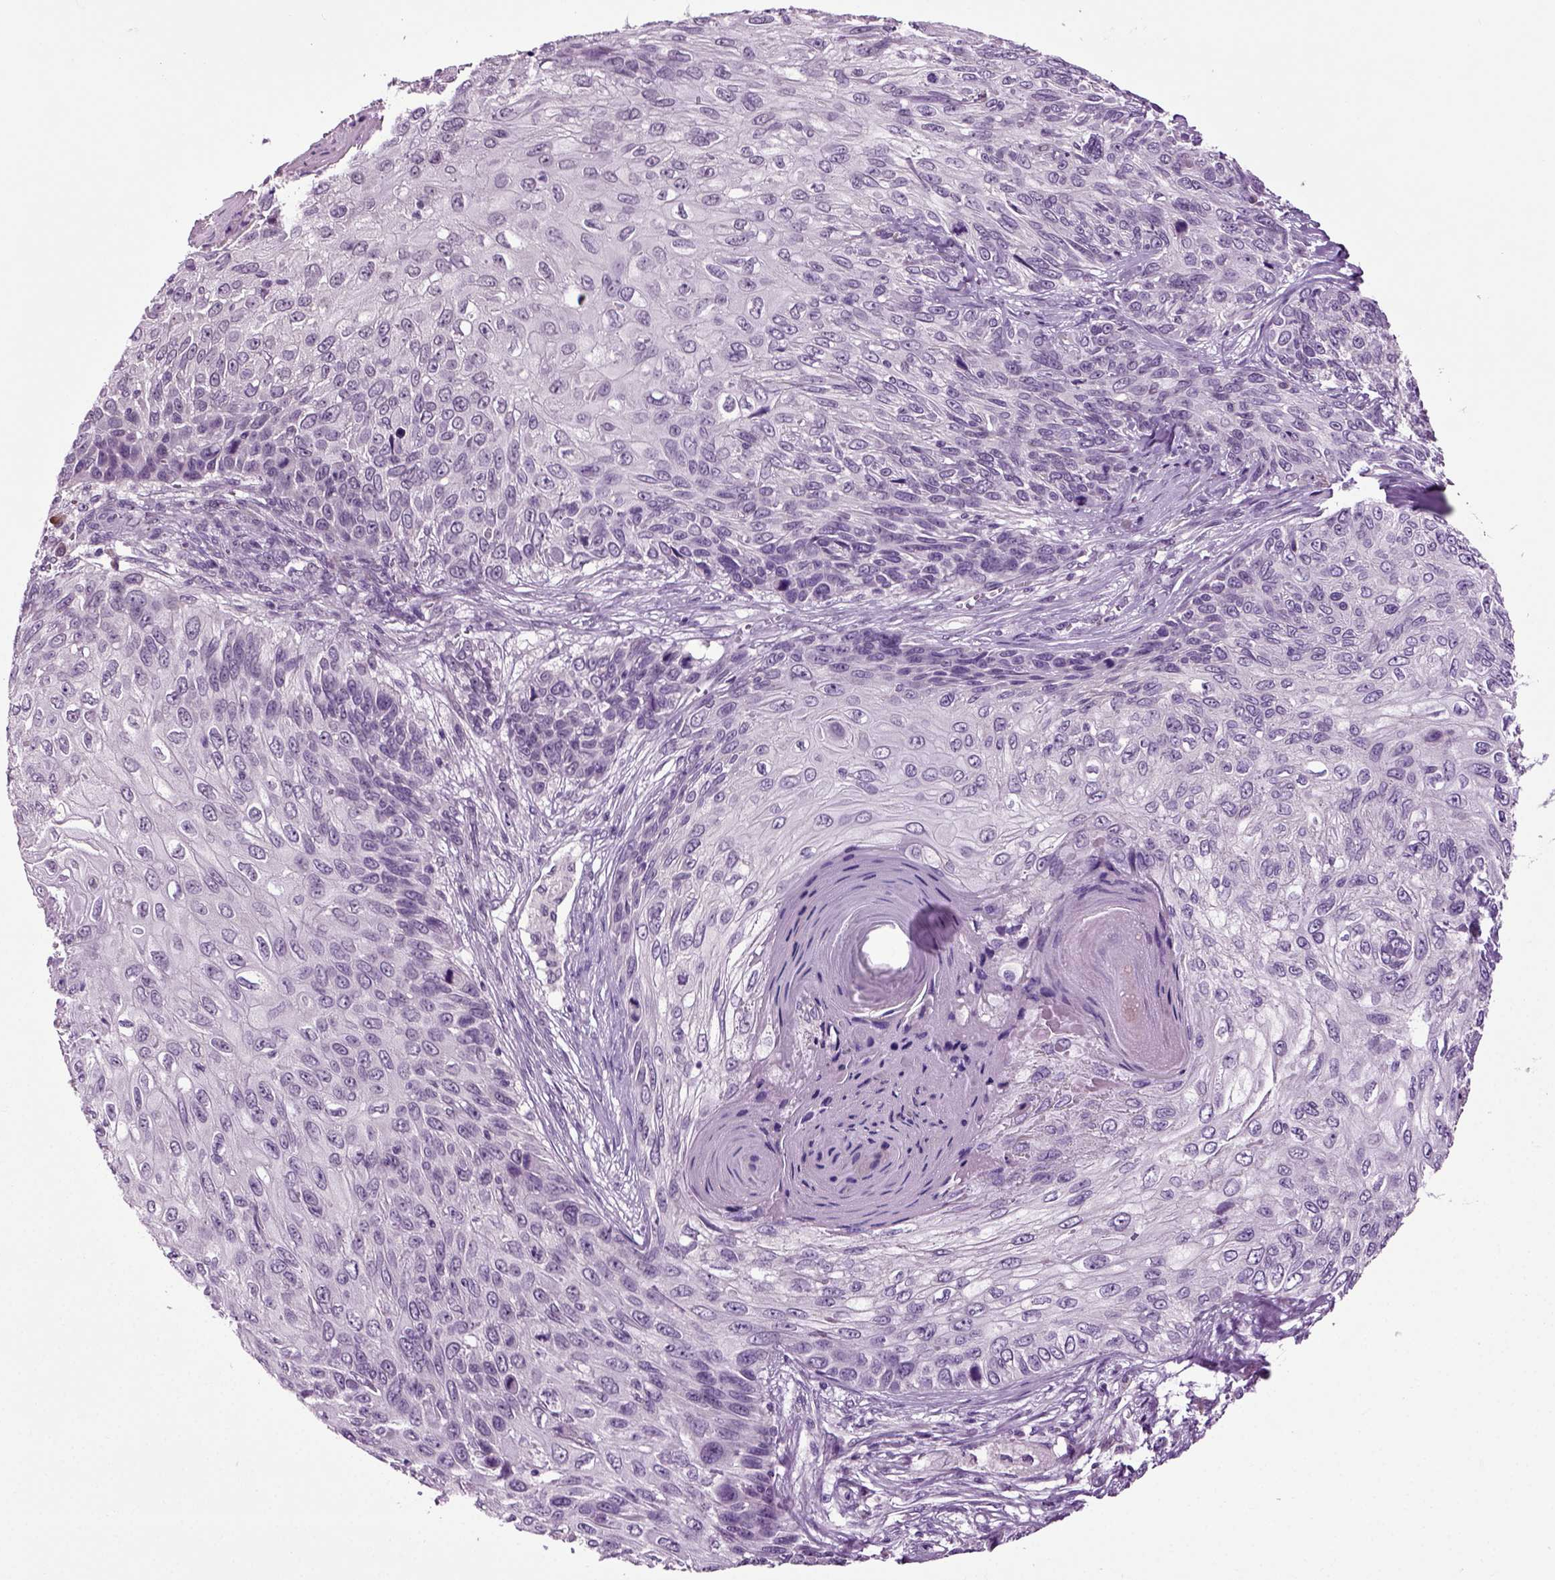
{"staining": {"intensity": "negative", "quantity": "none", "location": "none"}, "tissue": "skin cancer", "cell_type": "Tumor cells", "image_type": "cancer", "snomed": [{"axis": "morphology", "description": "Squamous cell carcinoma, NOS"}, {"axis": "topography", "description": "Skin"}], "caption": "Immunohistochemistry (IHC) of squamous cell carcinoma (skin) demonstrates no staining in tumor cells.", "gene": "SPATA17", "patient": {"sex": "male", "age": 92}}